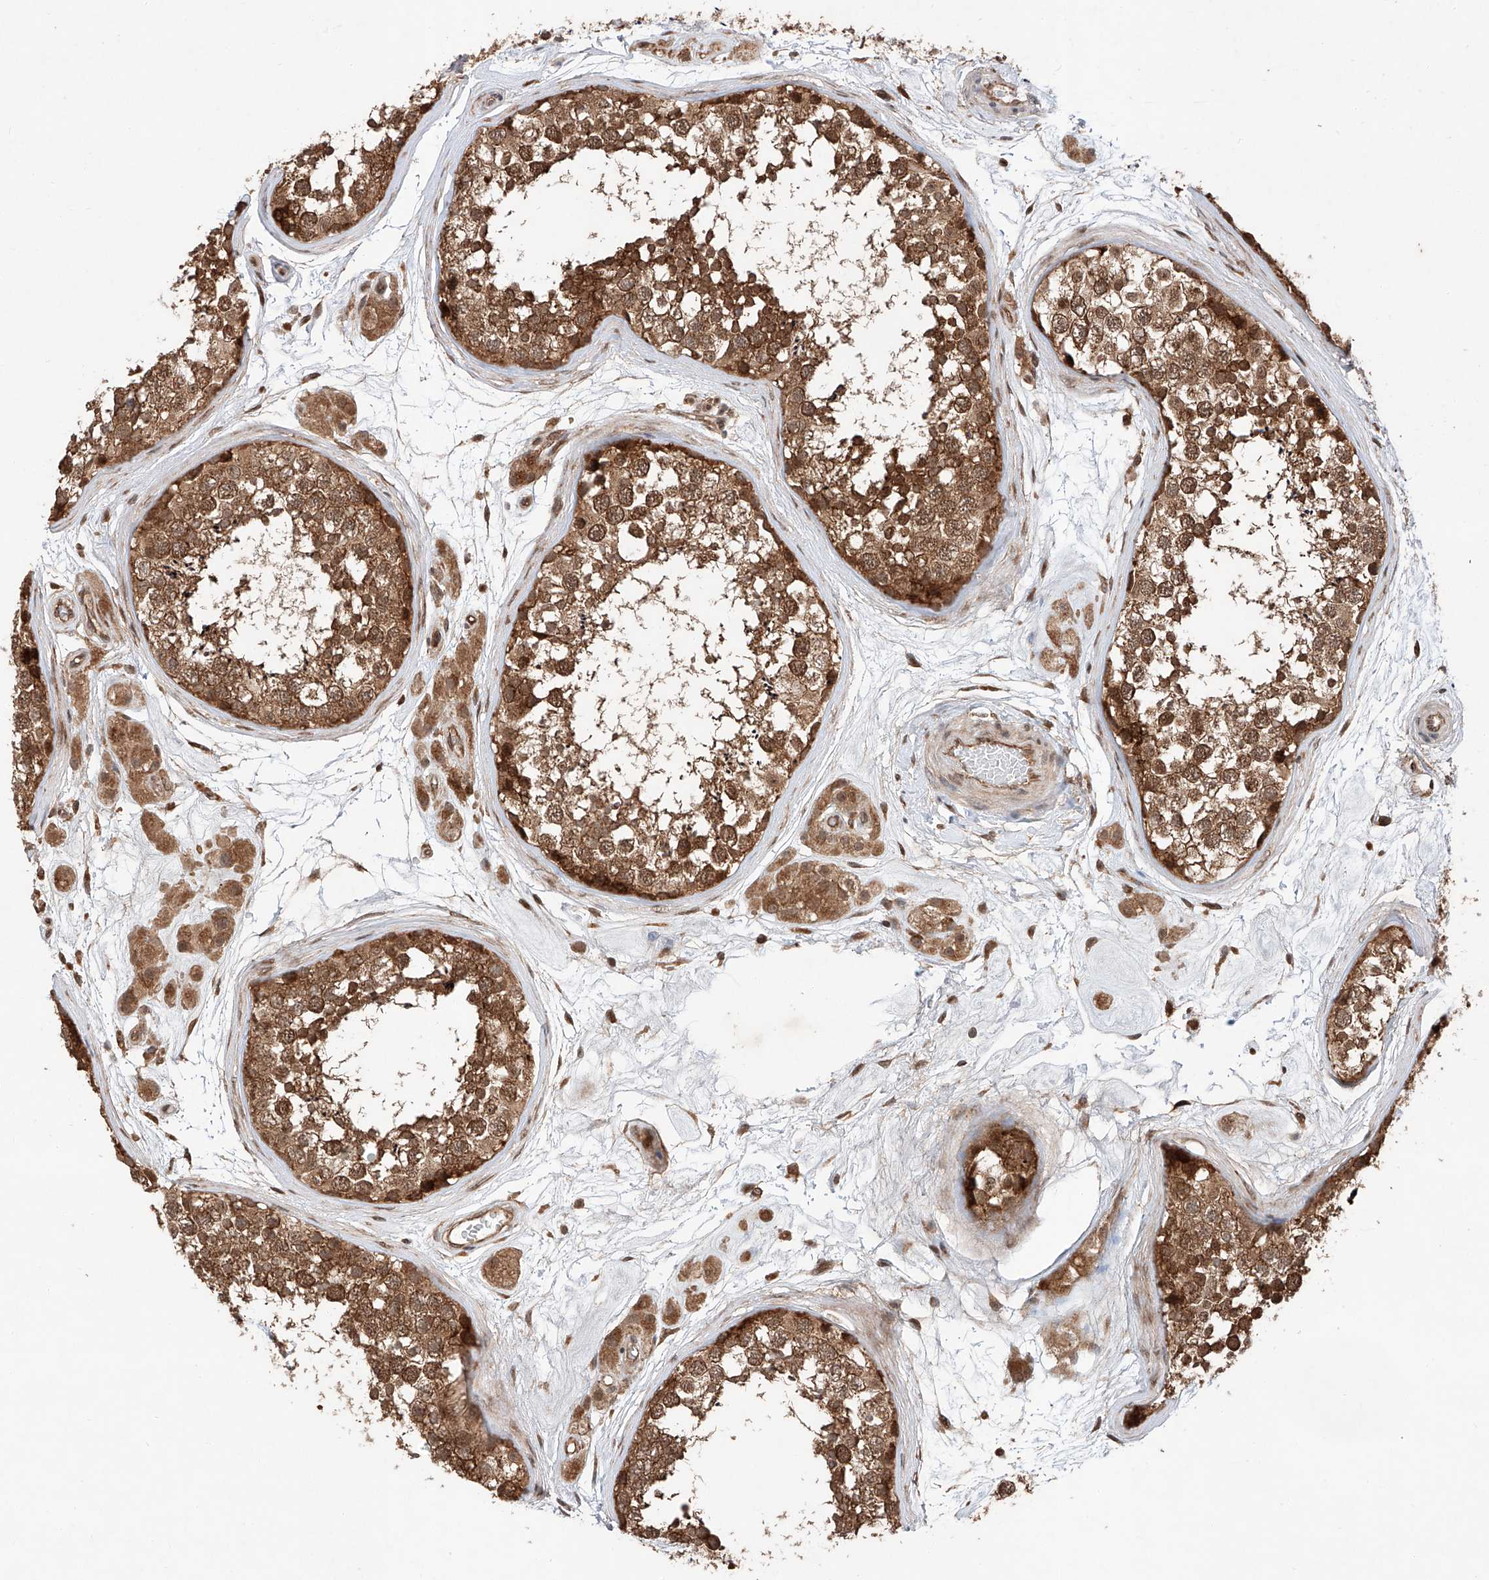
{"staining": {"intensity": "moderate", "quantity": ">75%", "location": "cytoplasmic/membranous"}, "tissue": "testis", "cell_type": "Cells in seminiferous ducts", "image_type": "normal", "snomed": [{"axis": "morphology", "description": "Normal tissue, NOS"}, {"axis": "topography", "description": "Testis"}], "caption": "Immunohistochemistry (IHC) staining of normal testis, which reveals medium levels of moderate cytoplasmic/membranous positivity in approximately >75% of cells in seminiferous ducts indicating moderate cytoplasmic/membranous protein positivity. The staining was performed using DAB (3,3'-diaminobenzidine) (brown) for protein detection and nuclei were counterstained in hematoxylin (blue).", "gene": "ZFP28", "patient": {"sex": "male", "age": 56}}